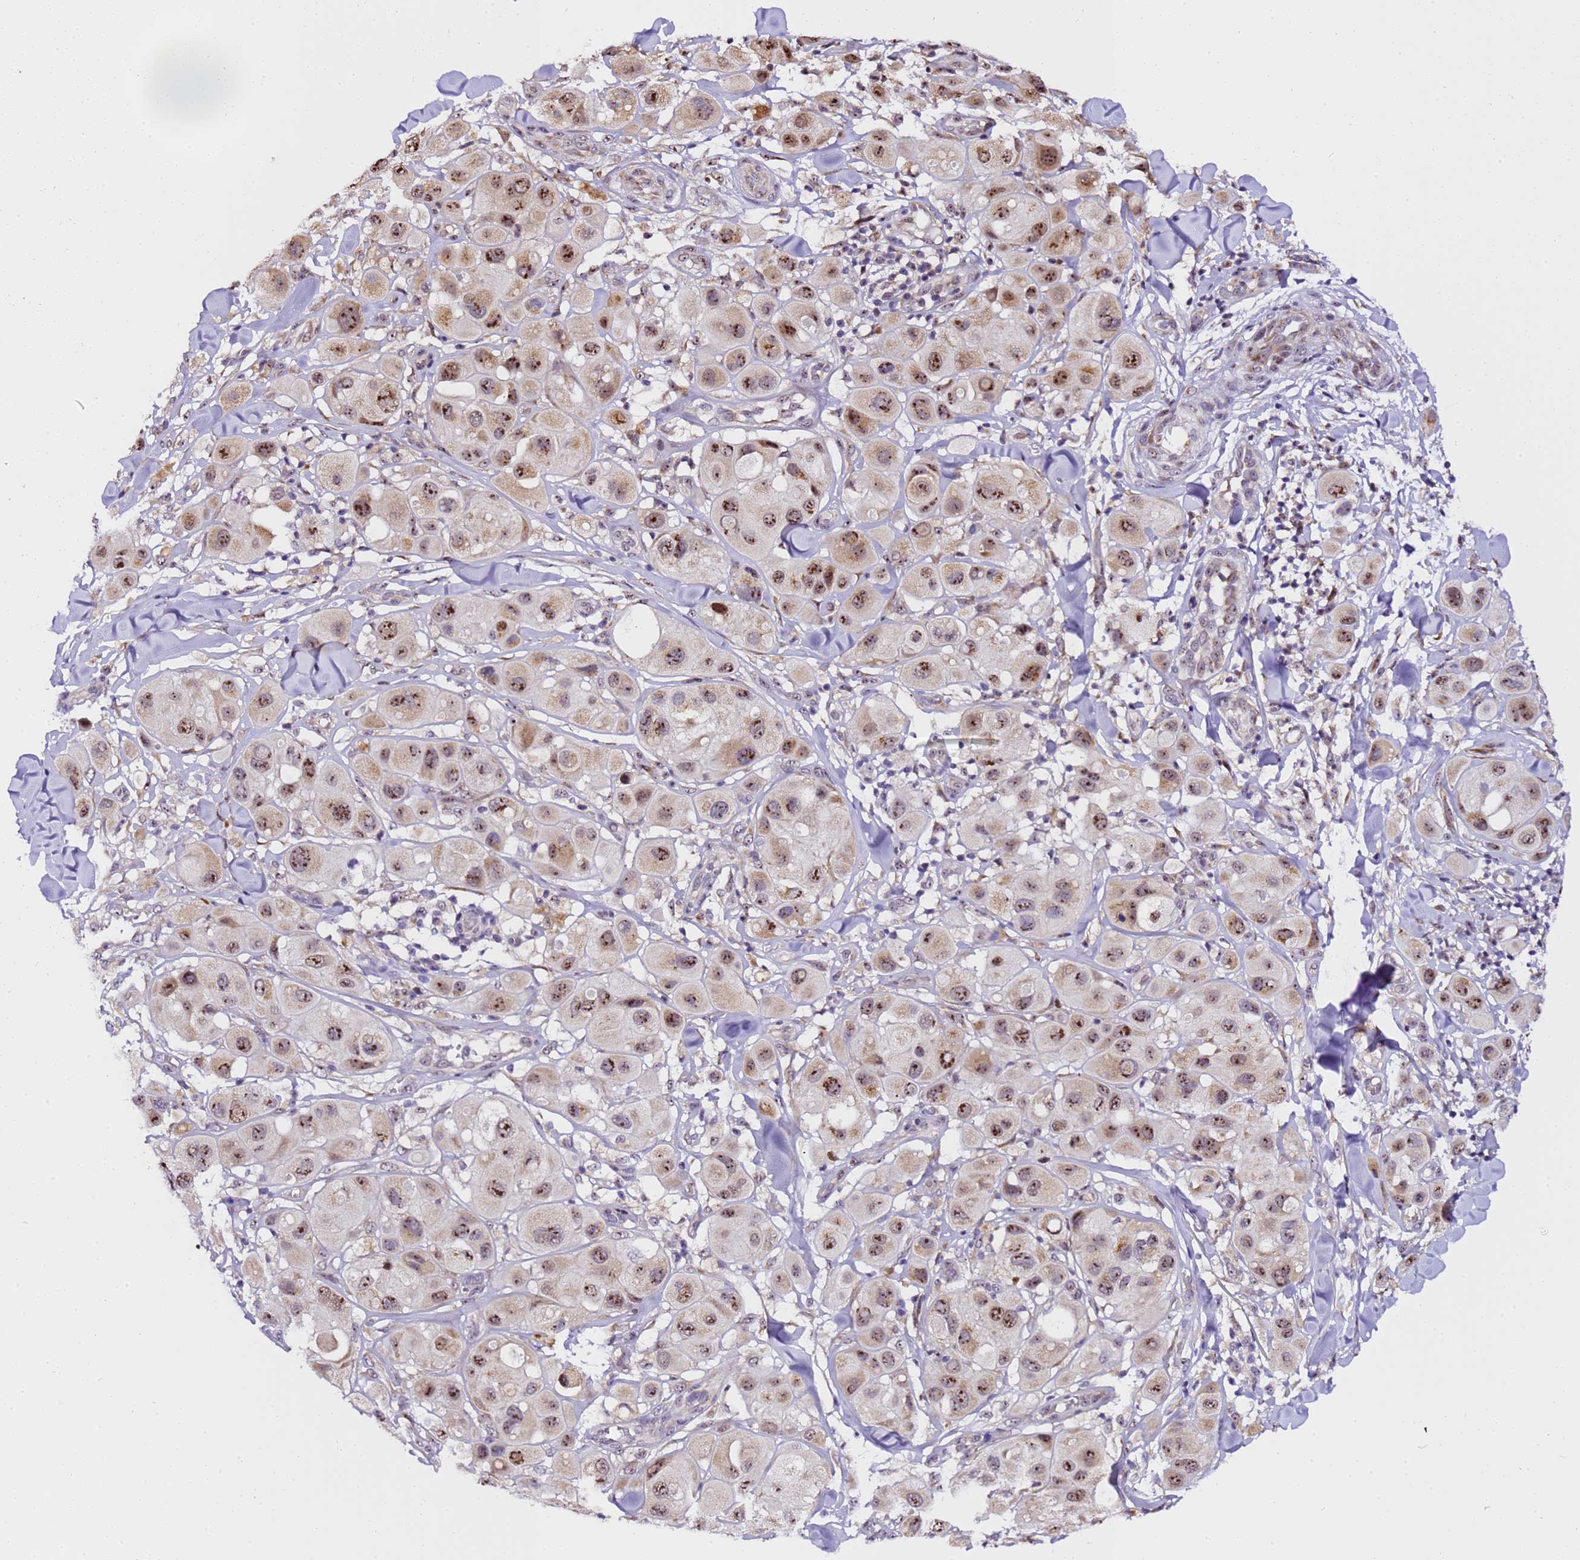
{"staining": {"intensity": "moderate", "quantity": ">75%", "location": "nuclear"}, "tissue": "melanoma", "cell_type": "Tumor cells", "image_type": "cancer", "snomed": [{"axis": "morphology", "description": "Malignant melanoma, Metastatic site"}, {"axis": "topography", "description": "Skin"}], "caption": "Brown immunohistochemical staining in human melanoma displays moderate nuclear expression in approximately >75% of tumor cells.", "gene": "SLX4IP", "patient": {"sex": "male", "age": 41}}